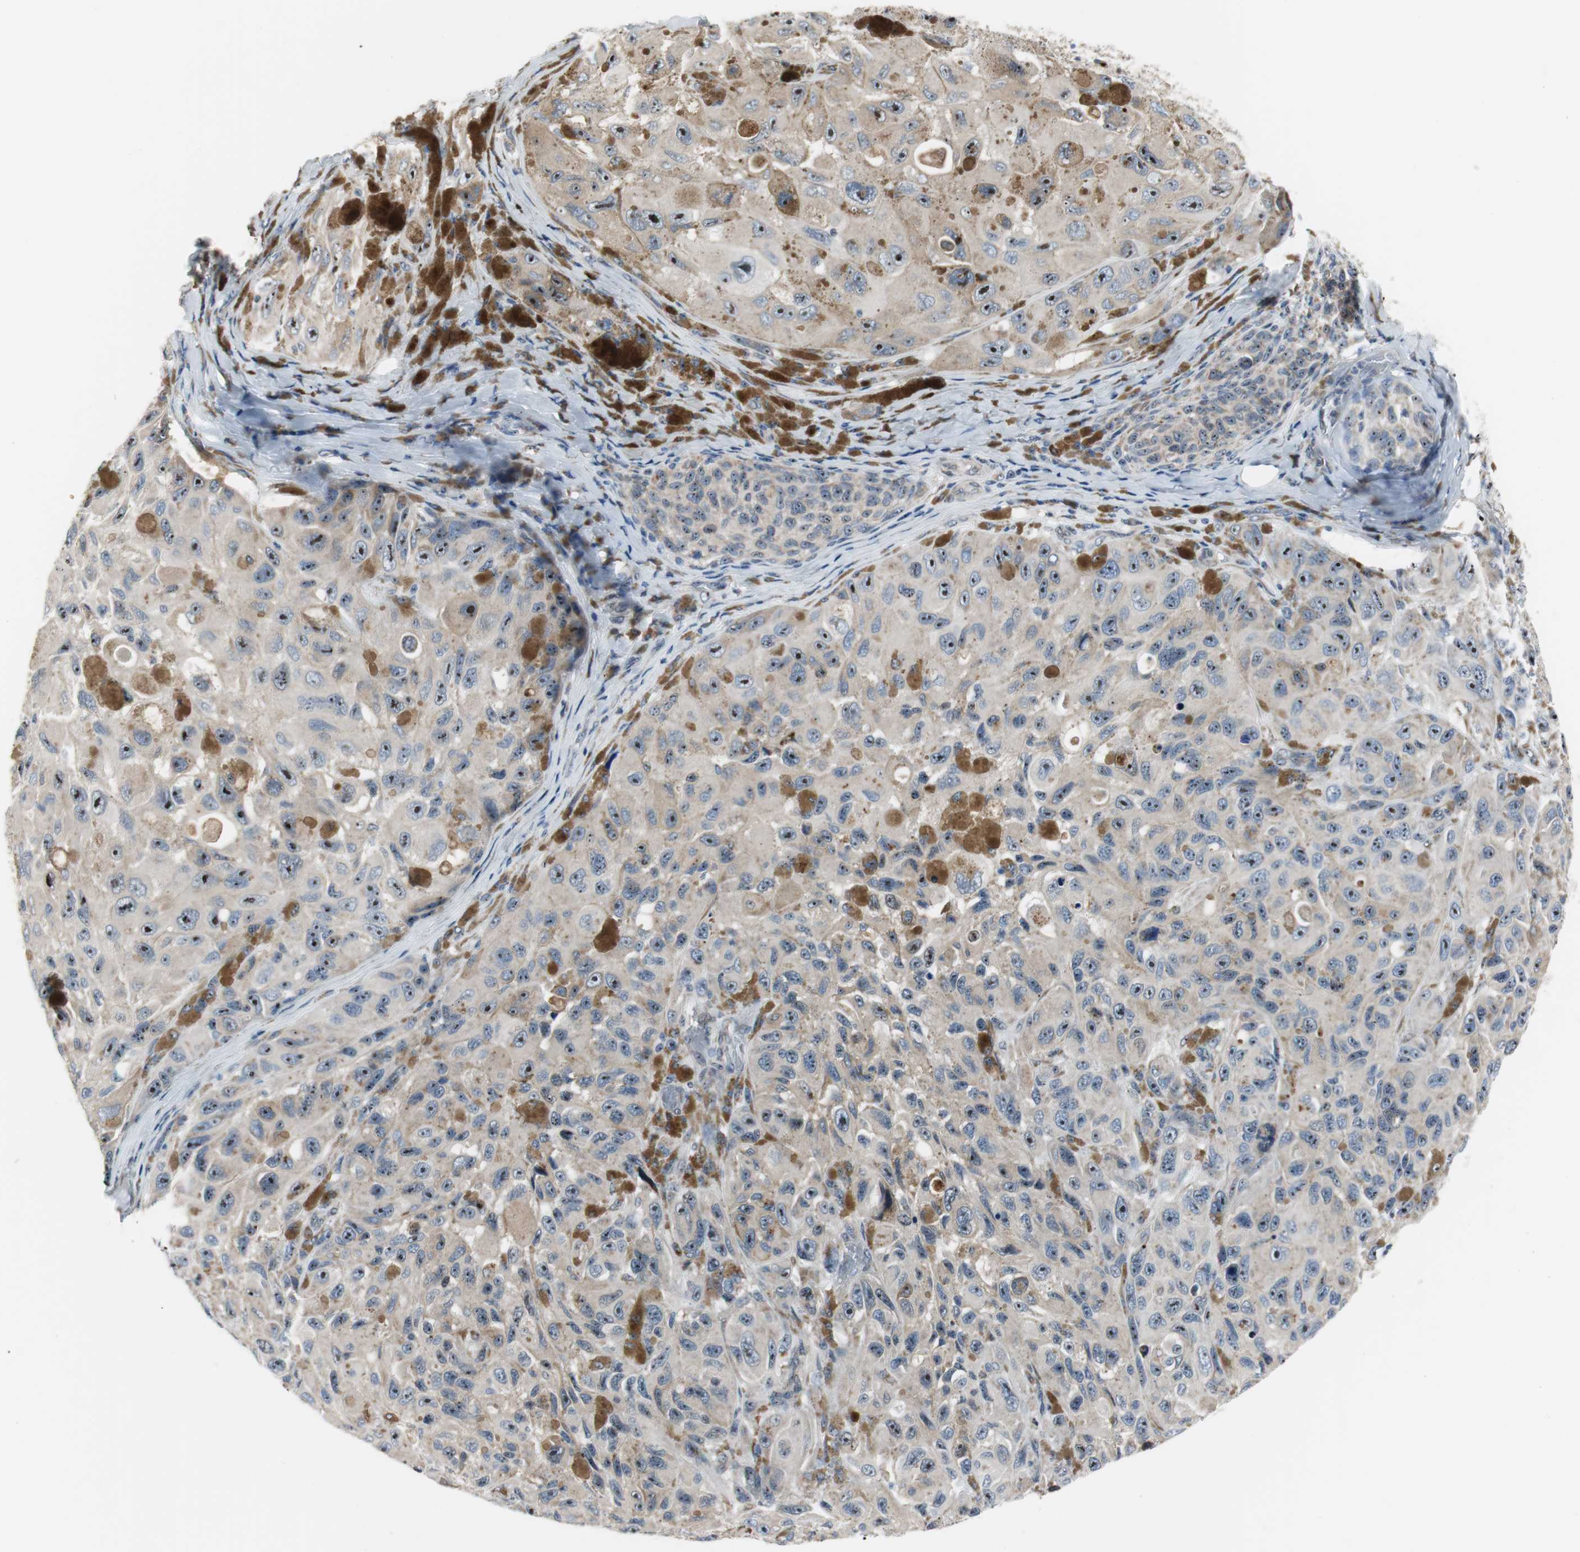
{"staining": {"intensity": "weak", "quantity": ">75%", "location": "cytoplasmic/membranous"}, "tissue": "melanoma", "cell_type": "Tumor cells", "image_type": "cancer", "snomed": [{"axis": "morphology", "description": "Malignant melanoma, NOS"}, {"axis": "topography", "description": "Skin"}], "caption": "The histopathology image exhibits a brown stain indicating the presence of a protein in the cytoplasmic/membranous of tumor cells in melanoma. Using DAB (brown) and hematoxylin (blue) stains, captured at high magnification using brightfield microscopy.", "gene": "TMED7", "patient": {"sex": "female", "age": 73}}